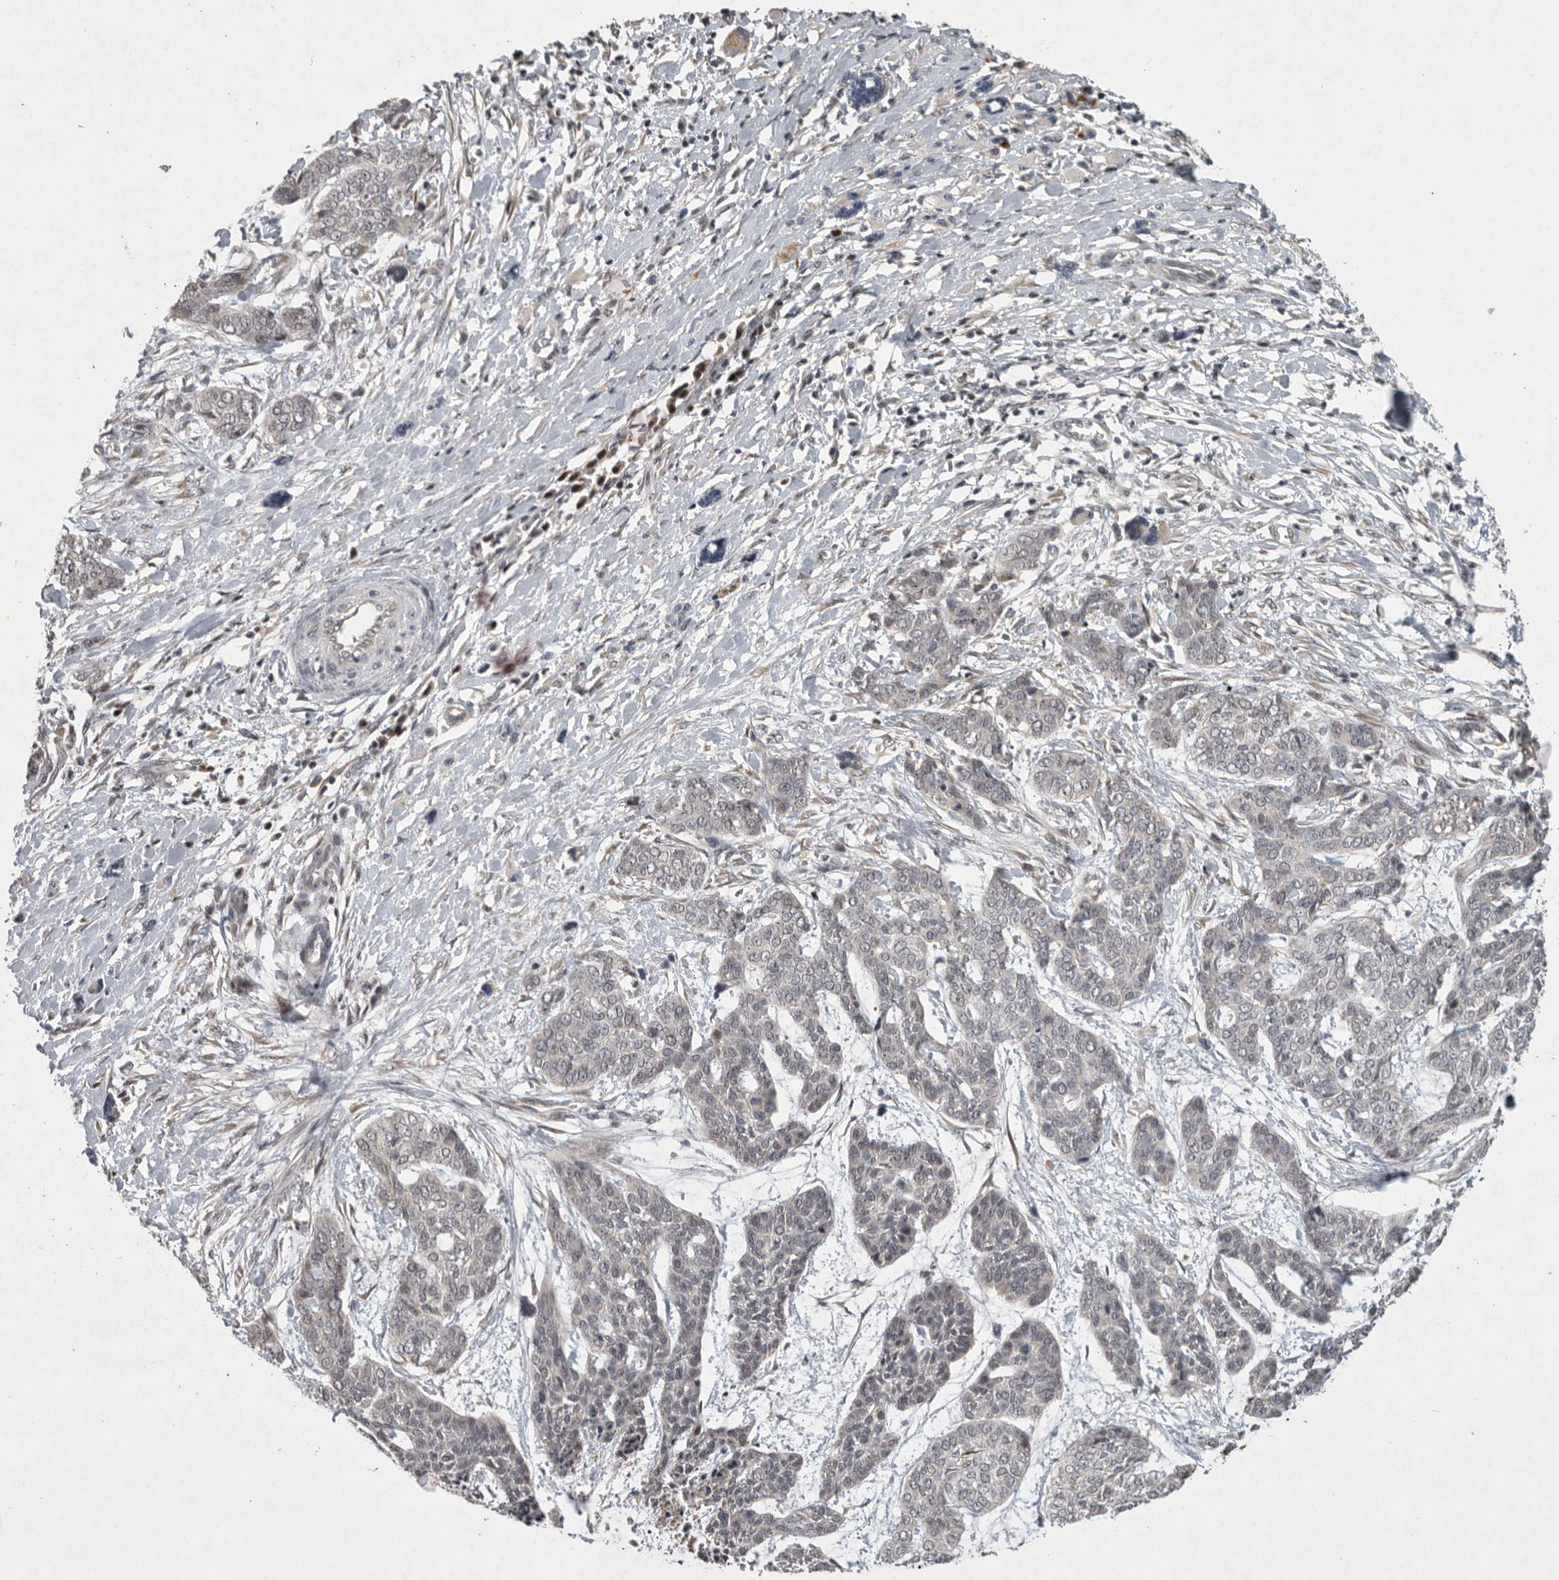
{"staining": {"intensity": "negative", "quantity": "none", "location": "none"}, "tissue": "skin cancer", "cell_type": "Tumor cells", "image_type": "cancer", "snomed": [{"axis": "morphology", "description": "Basal cell carcinoma"}, {"axis": "topography", "description": "Skin"}], "caption": "Skin cancer was stained to show a protein in brown. There is no significant positivity in tumor cells.", "gene": "MAN2A1", "patient": {"sex": "female", "age": 64}}